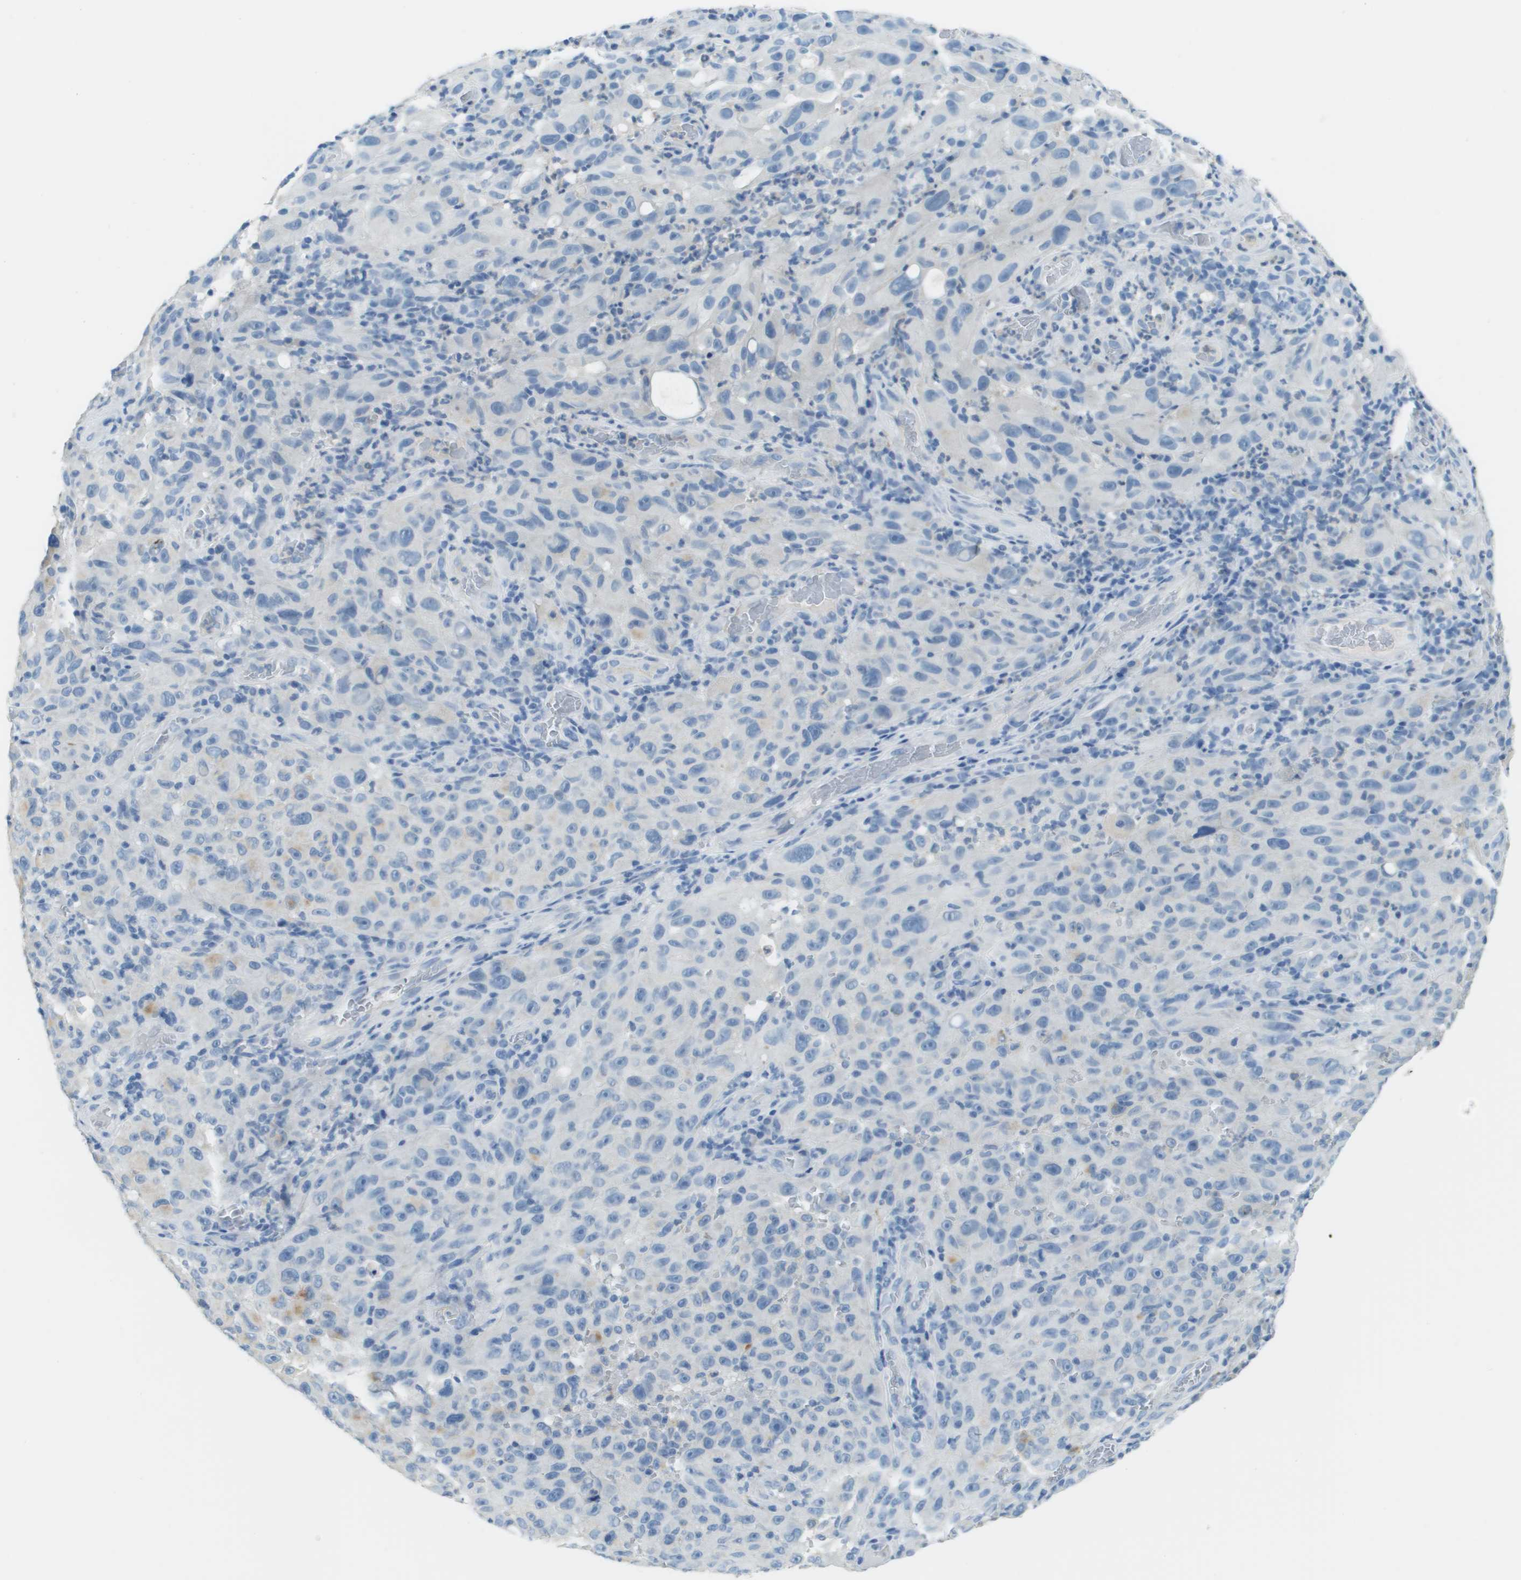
{"staining": {"intensity": "negative", "quantity": "none", "location": "none"}, "tissue": "melanoma", "cell_type": "Tumor cells", "image_type": "cancer", "snomed": [{"axis": "morphology", "description": "Malignant melanoma, NOS"}, {"axis": "topography", "description": "Skin"}], "caption": "Human melanoma stained for a protein using immunohistochemistry demonstrates no positivity in tumor cells.", "gene": "PTGDR2", "patient": {"sex": "female", "age": 82}}